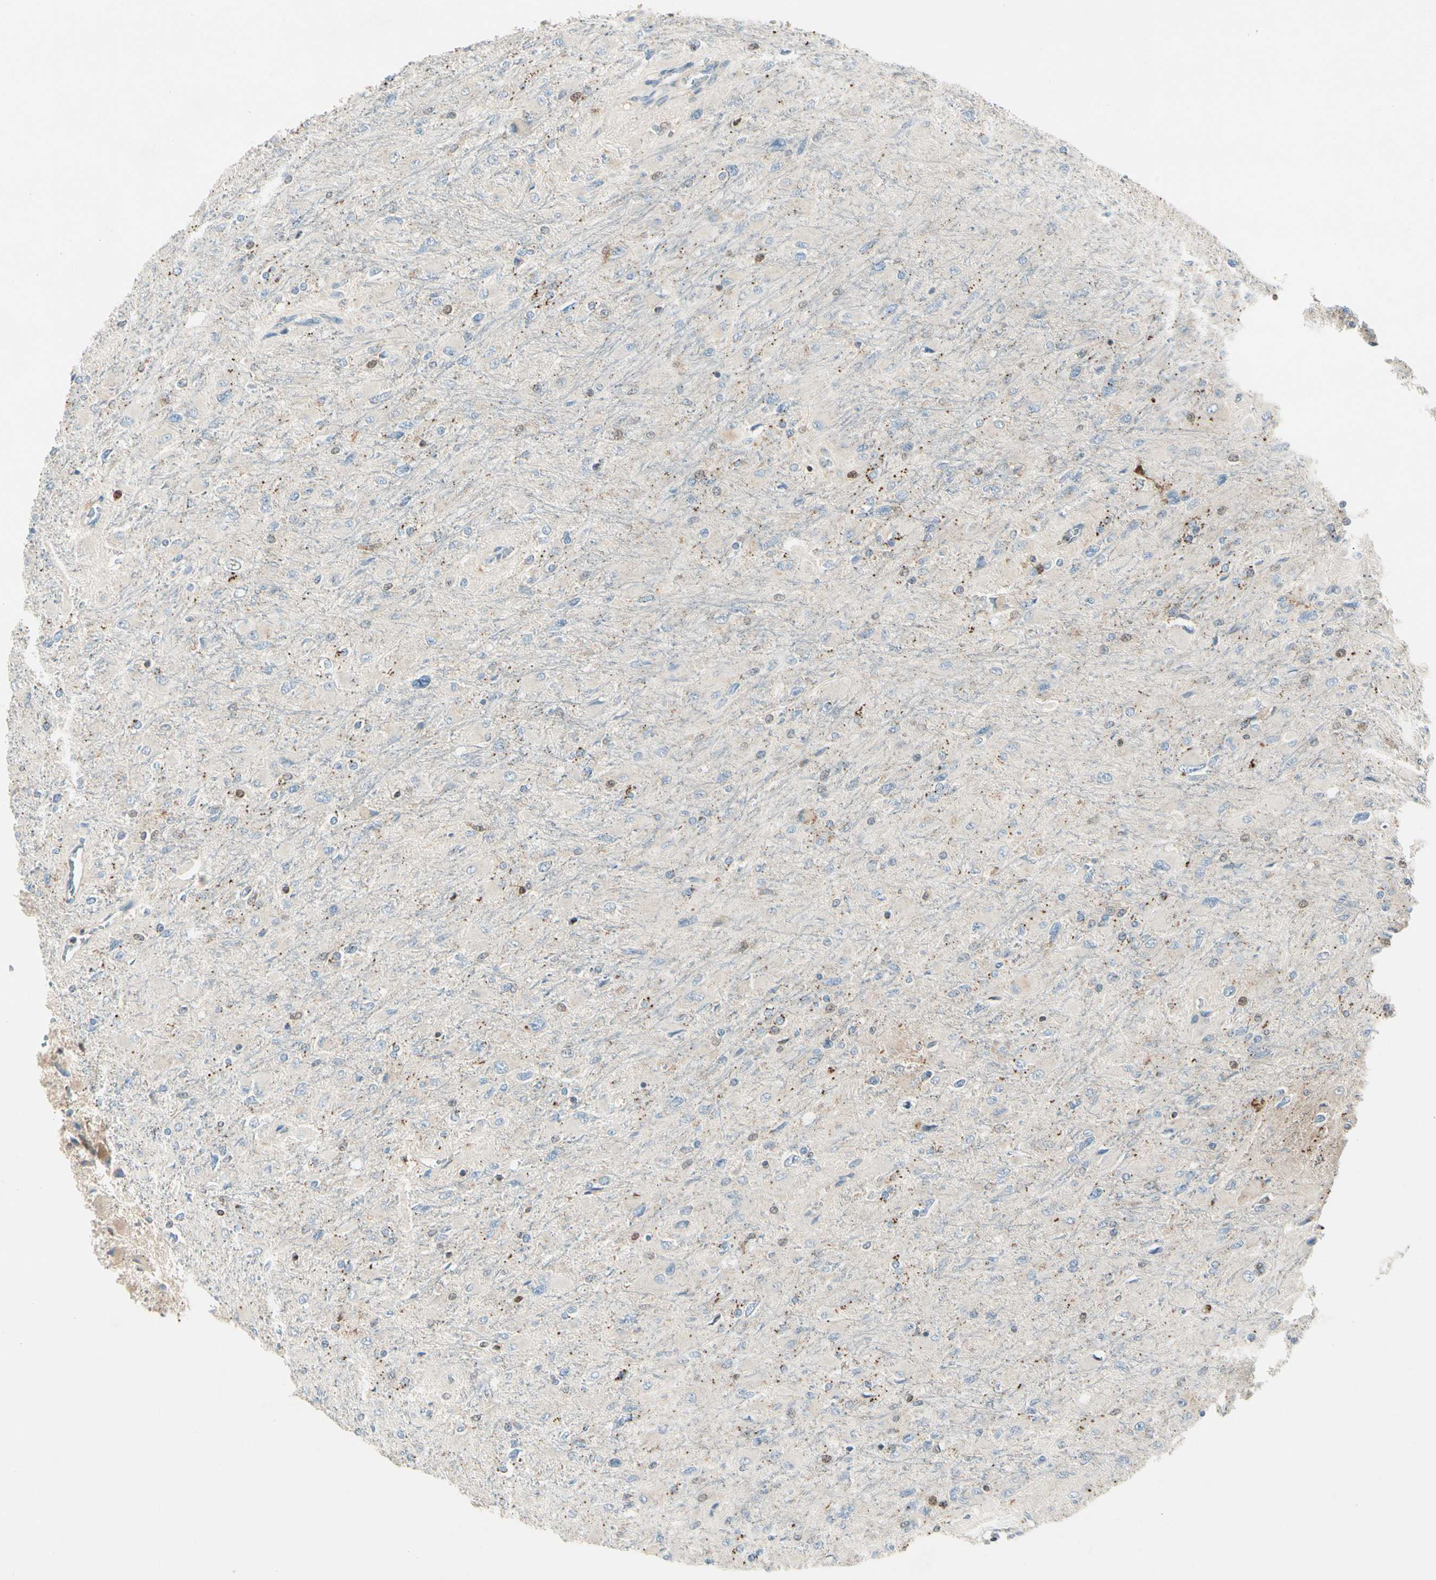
{"staining": {"intensity": "weak", "quantity": "<25%", "location": "nuclear"}, "tissue": "glioma", "cell_type": "Tumor cells", "image_type": "cancer", "snomed": [{"axis": "morphology", "description": "Glioma, malignant, High grade"}, {"axis": "topography", "description": "Cerebral cortex"}], "caption": "Histopathology image shows no significant protein expression in tumor cells of high-grade glioma (malignant).", "gene": "CDH6", "patient": {"sex": "female", "age": 36}}